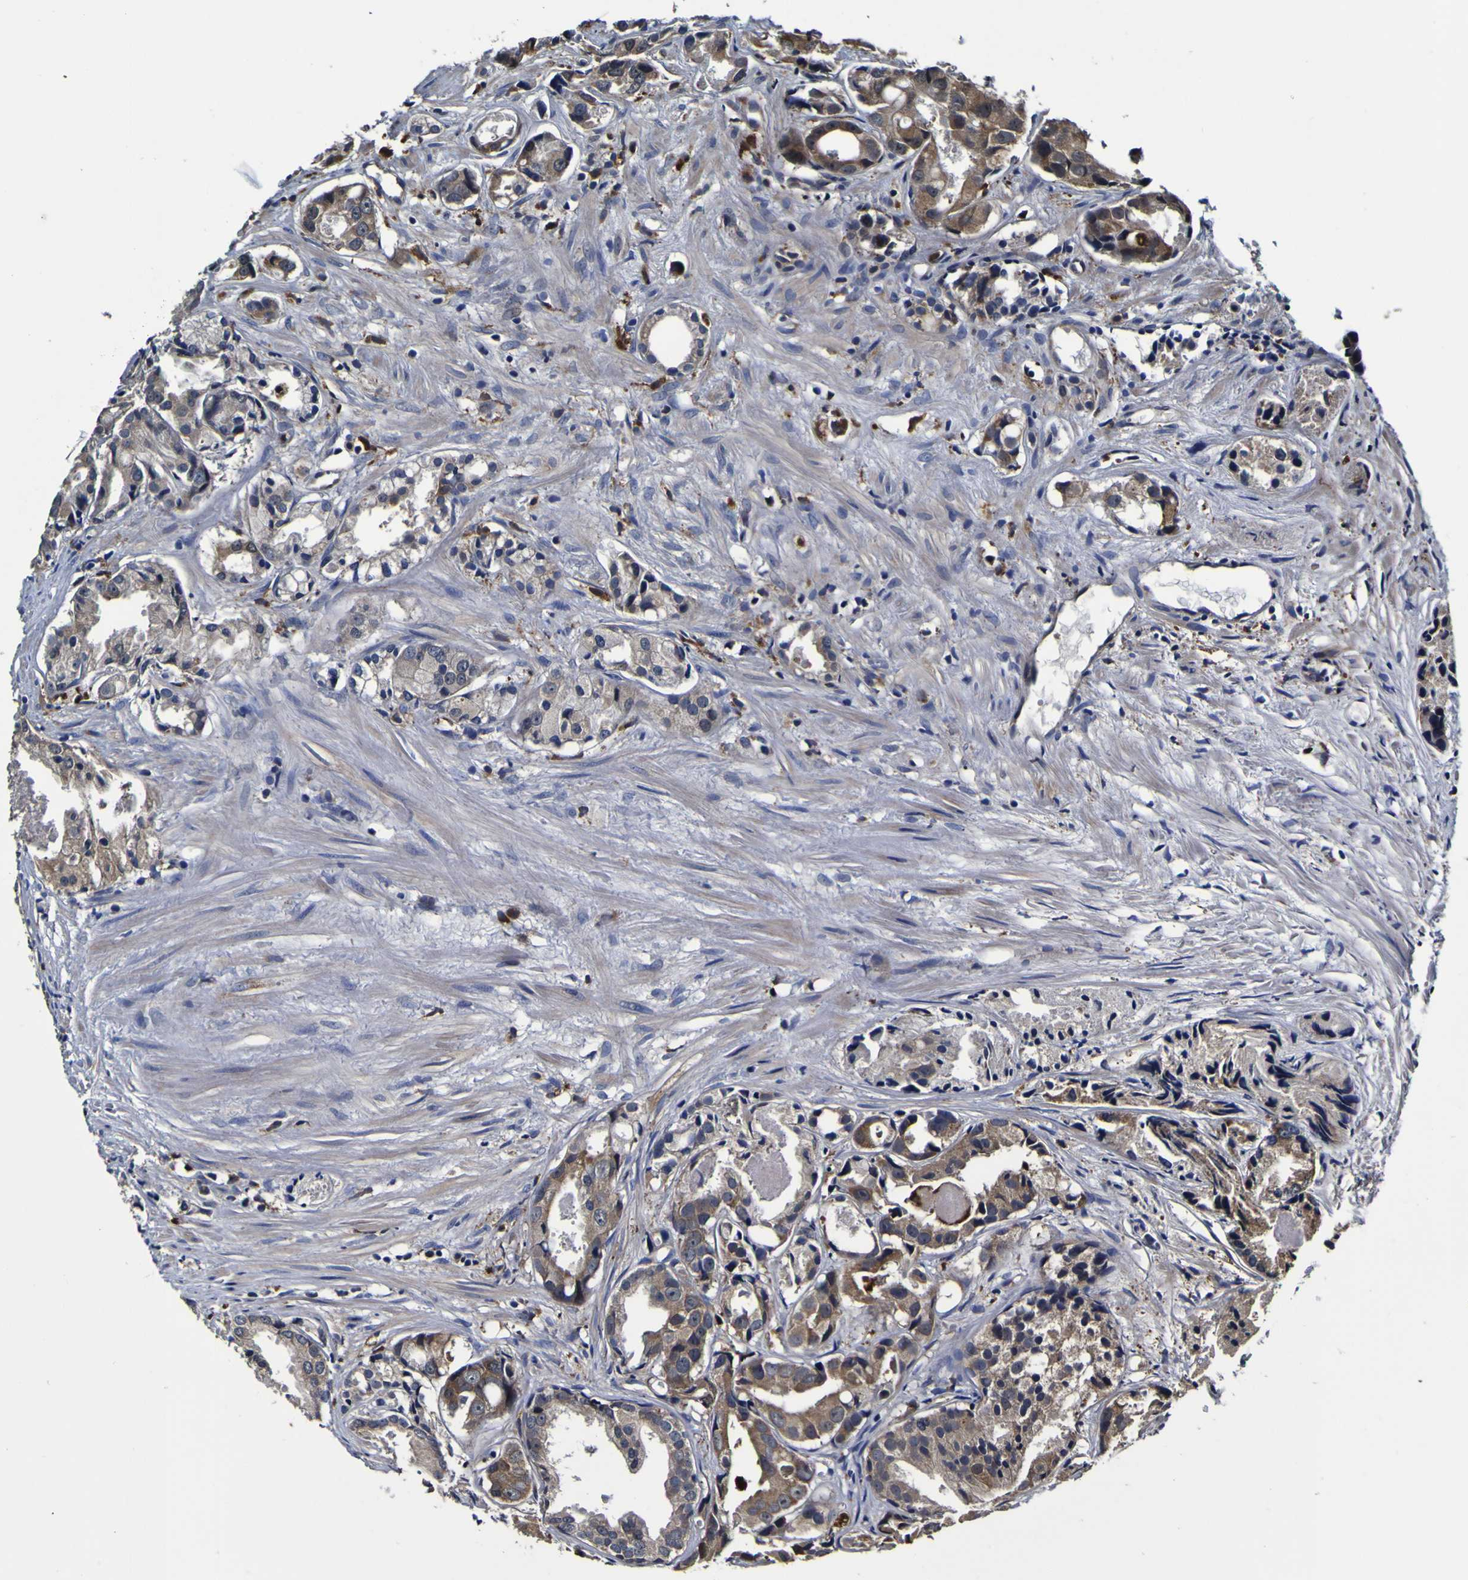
{"staining": {"intensity": "moderate", "quantity": "<25%", "location": "cytoplasmic/membranous"}, "tissue": "prostate cancer", "cell_type": "Tumor cells", "image_type": "cancer", "snomed": [{"axis": "morphology", "description": "Adenocarcinoma, Low grade"}, {"axis": "topography", "description": "Prostate"}], "caption": "The photomicrograph shows a brown stain indicating the presence of a protein in the cytoplasmic/membranous of tumor cells in prostate cancer.", "gene": "GPX1", "patient": {"sex": "male", "age": 72}}